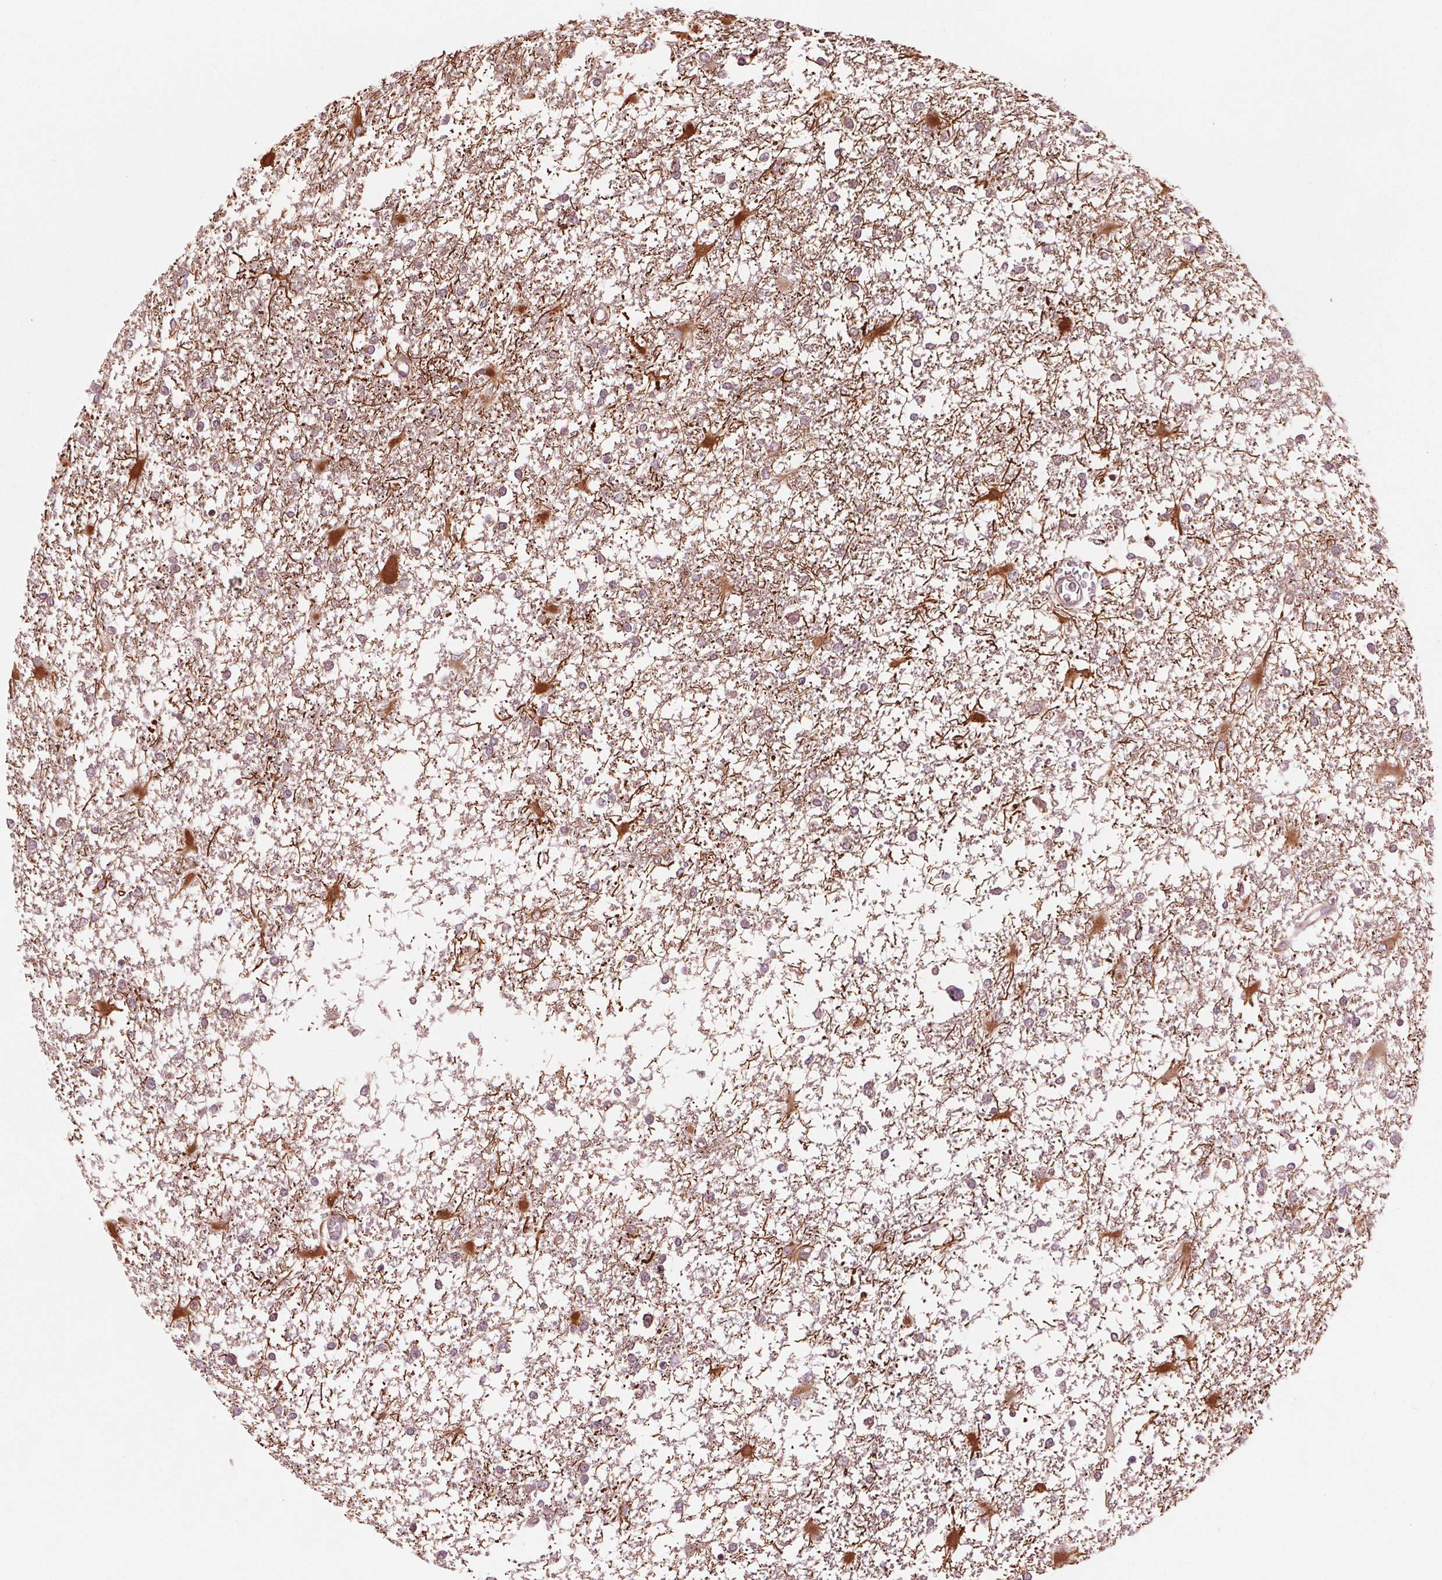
{"staining": {"intensity": "weak", "quantity": "25%-75%", "location": "cytoplasmic/membranous"}, "tissue": "glioma", "cell_type": "Tumor cells", "image_type": "cancer", "snomed": [{"axis": "morphology", "description": "Glioma, malignant, High grade"}, {"axis": "topography", "description": "Cerebral cortex"}], "caption": "About 25%-75% of tumor cells in malignant glioma (high-grade) show weak cytoplasmic/membranous protein positivity as visualized by brown immunohistochemical staining.", "gene": "CMIP", "patient": {"sex": "male", "age": 79}}